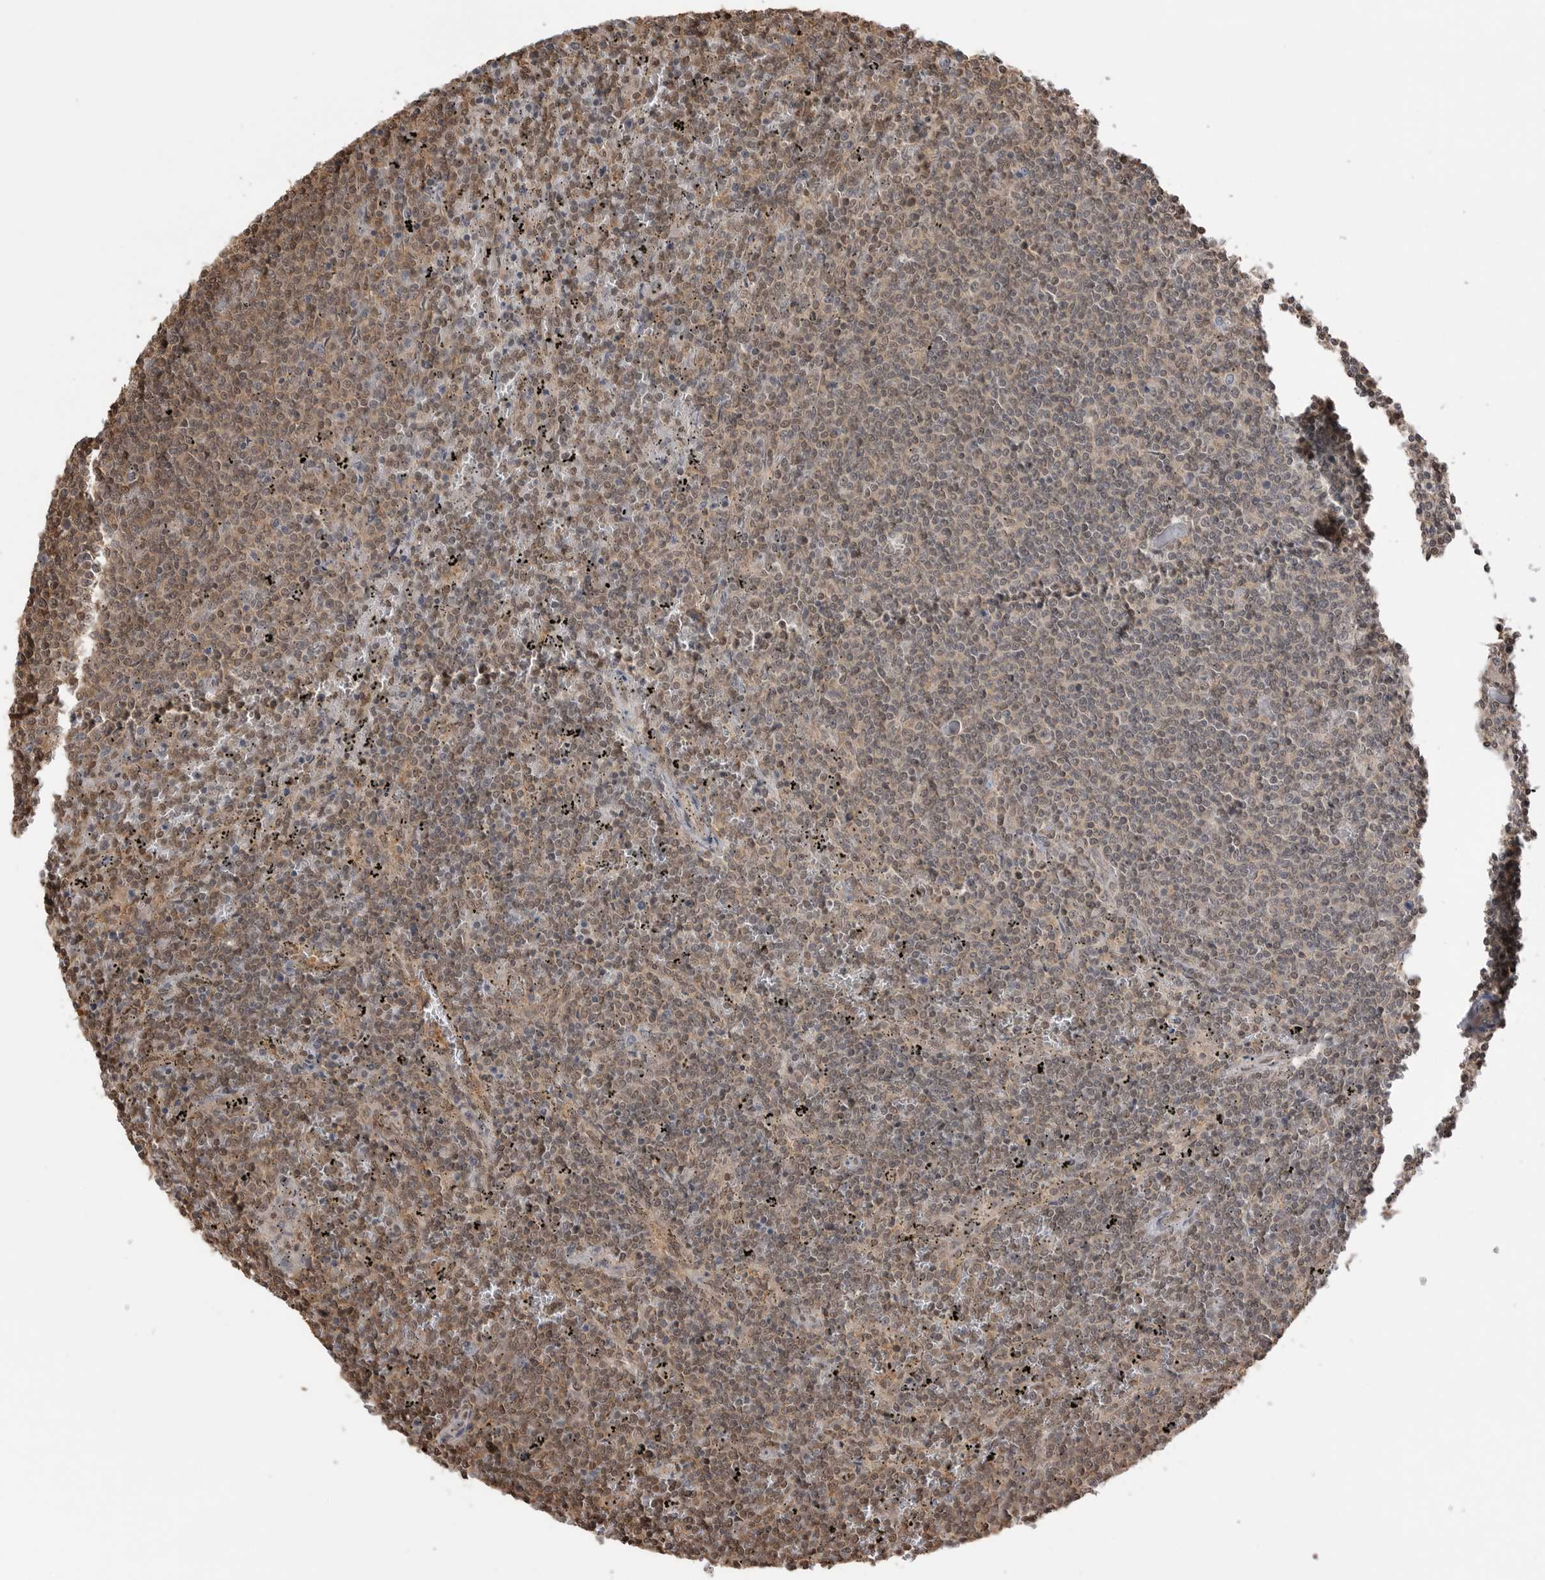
{"staining": {"intensity": "weak", "quantity": "25%-75%", "location": "nuclear"}, "tissue": "lymphoma", "cell_type": "Tumor cells", "image_type": "cancer", "snomed": [{"axis": "morphology", "description": "Malignant lymphoma, non-Hodgkin's type, Low grade"}, {"axis": "topography", "description": "Spleen"}], "caption": "The histopathology image displays a brown stain indicating the presence of a protein in the nuclear of tumor cells in low-grade malignant lymphoma, non-Hodgkin's type.", "gene": "PEAK1", "patient": {"sex": "female", "age": 50}}